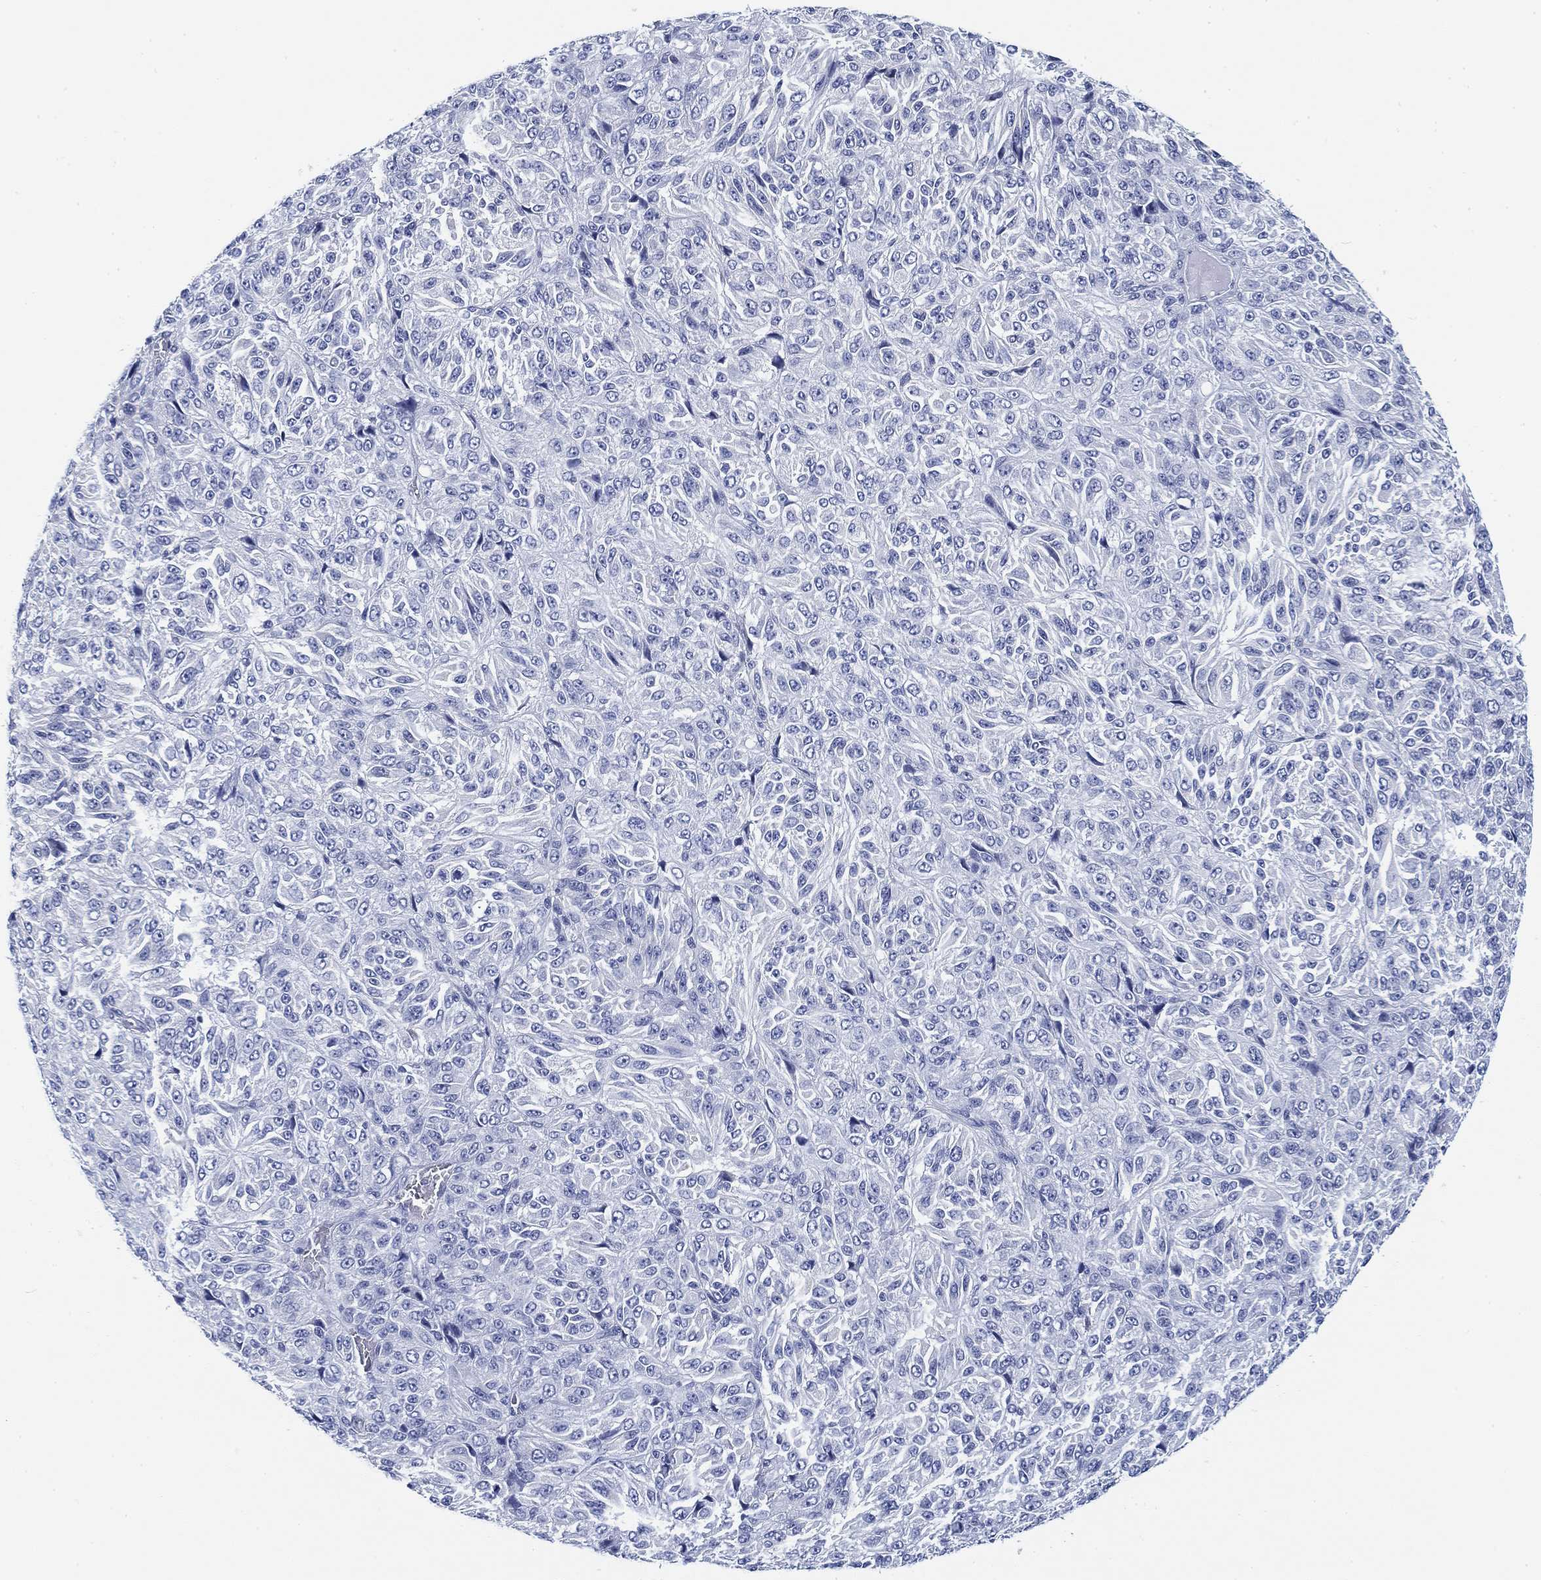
{"staining": {"intensity": "negative", "quantity": "none", "location": "none"}, "tissue": "melanoma", "cell_type": "Tumor cells", "image_type": "cancer", "snomed": [{"axis": "morphology", "description": "Malignant melanoma, Metastatic site"}, {"axis": "topography", "description": "Brain"}], "caption": "This is an immunohistochemistry histopathology image of human malignant melanoma (metastatic site). There is no positivity in tumor cells.", "gene": "FYB1", "patient": {"sex": "female", "age": 56}}